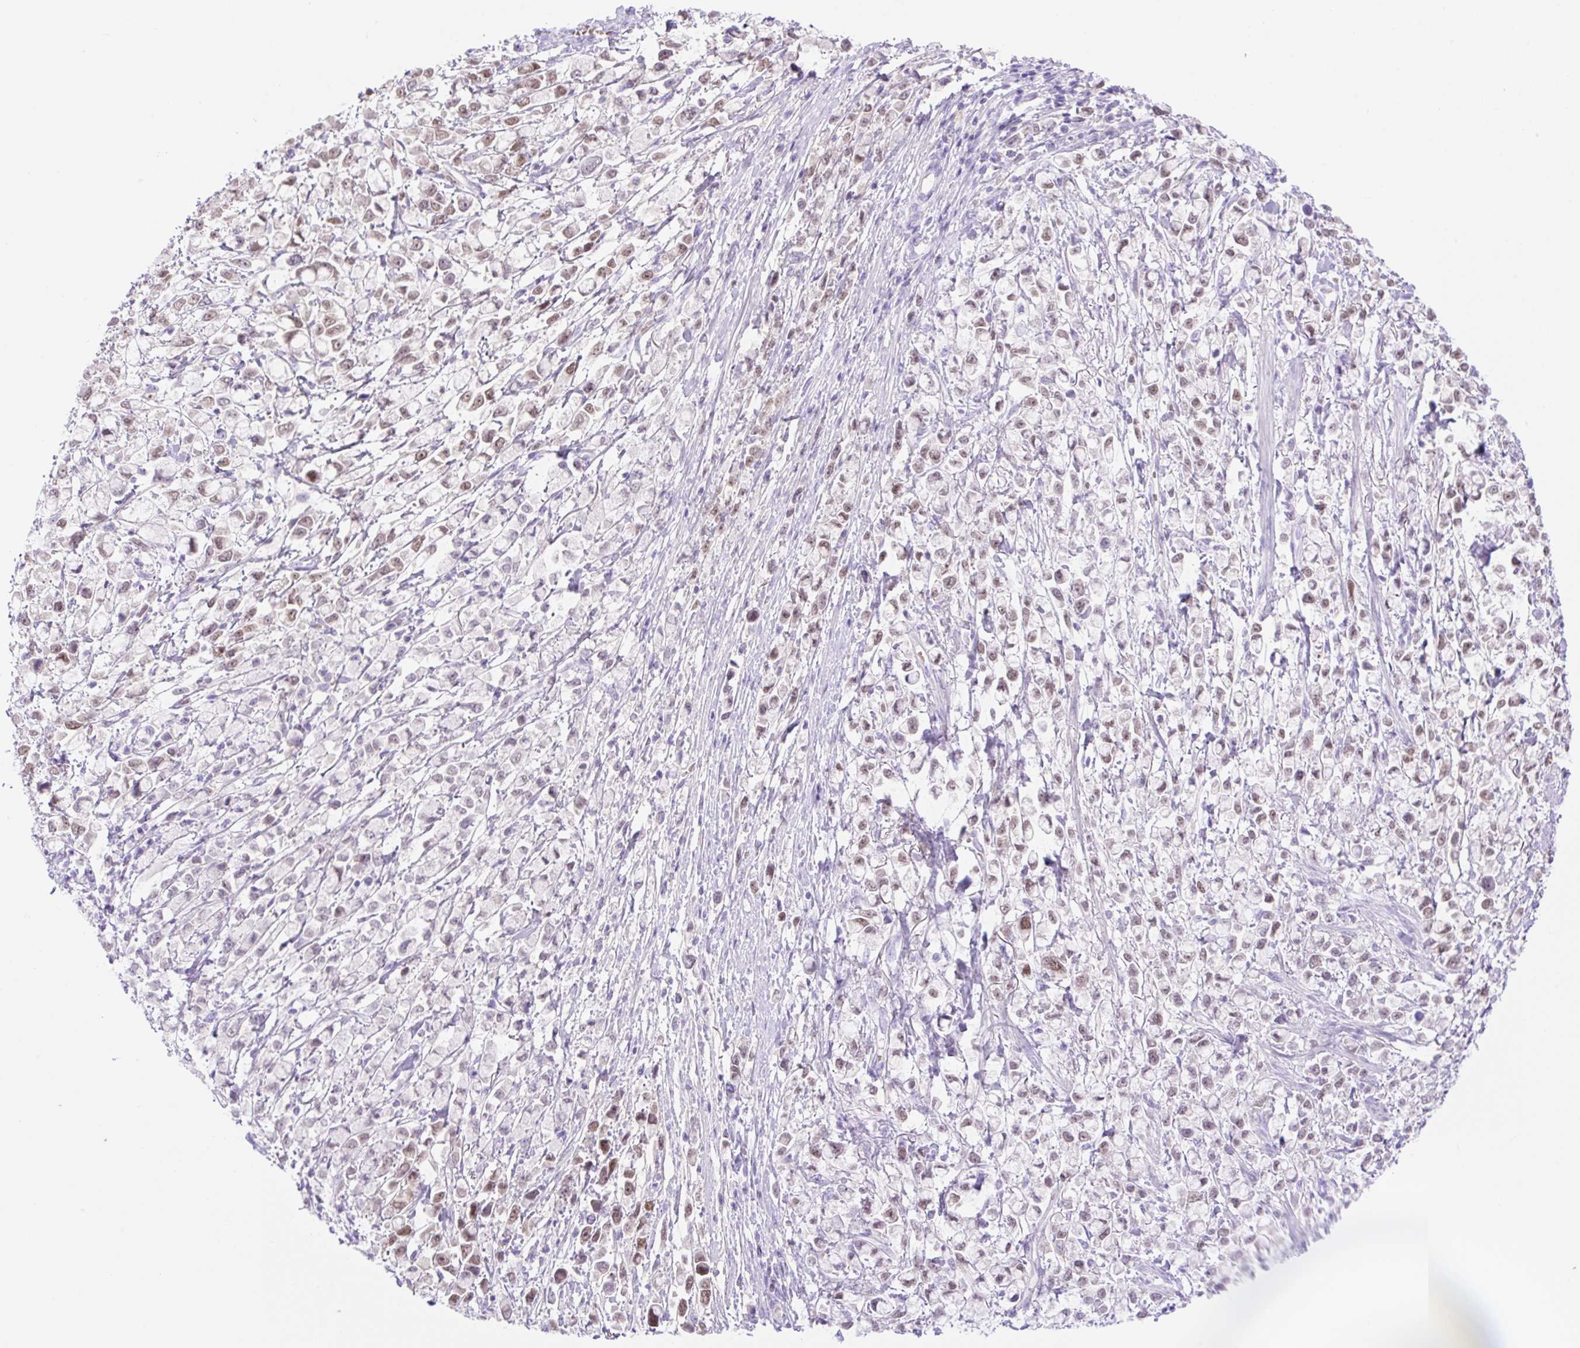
{"staining": {"intensity": "moderate", "quantity": ">75%", "location": "nuclear"}, "tissue": "stomach cancer", "cell_type": "Tumor cells", "image_type": "cancer", "snomed": [{"axis": "morphology", "description": "Adenocarcinoma, NOS"}, {"axis": "topography", "description": "Stomach"}], "caption": "Stomach cancer stained with a protein marker demonstrates moderate staining in tumor cells.", "gene": "CDX1", "patient": {"sex": "female", "age": 81}}